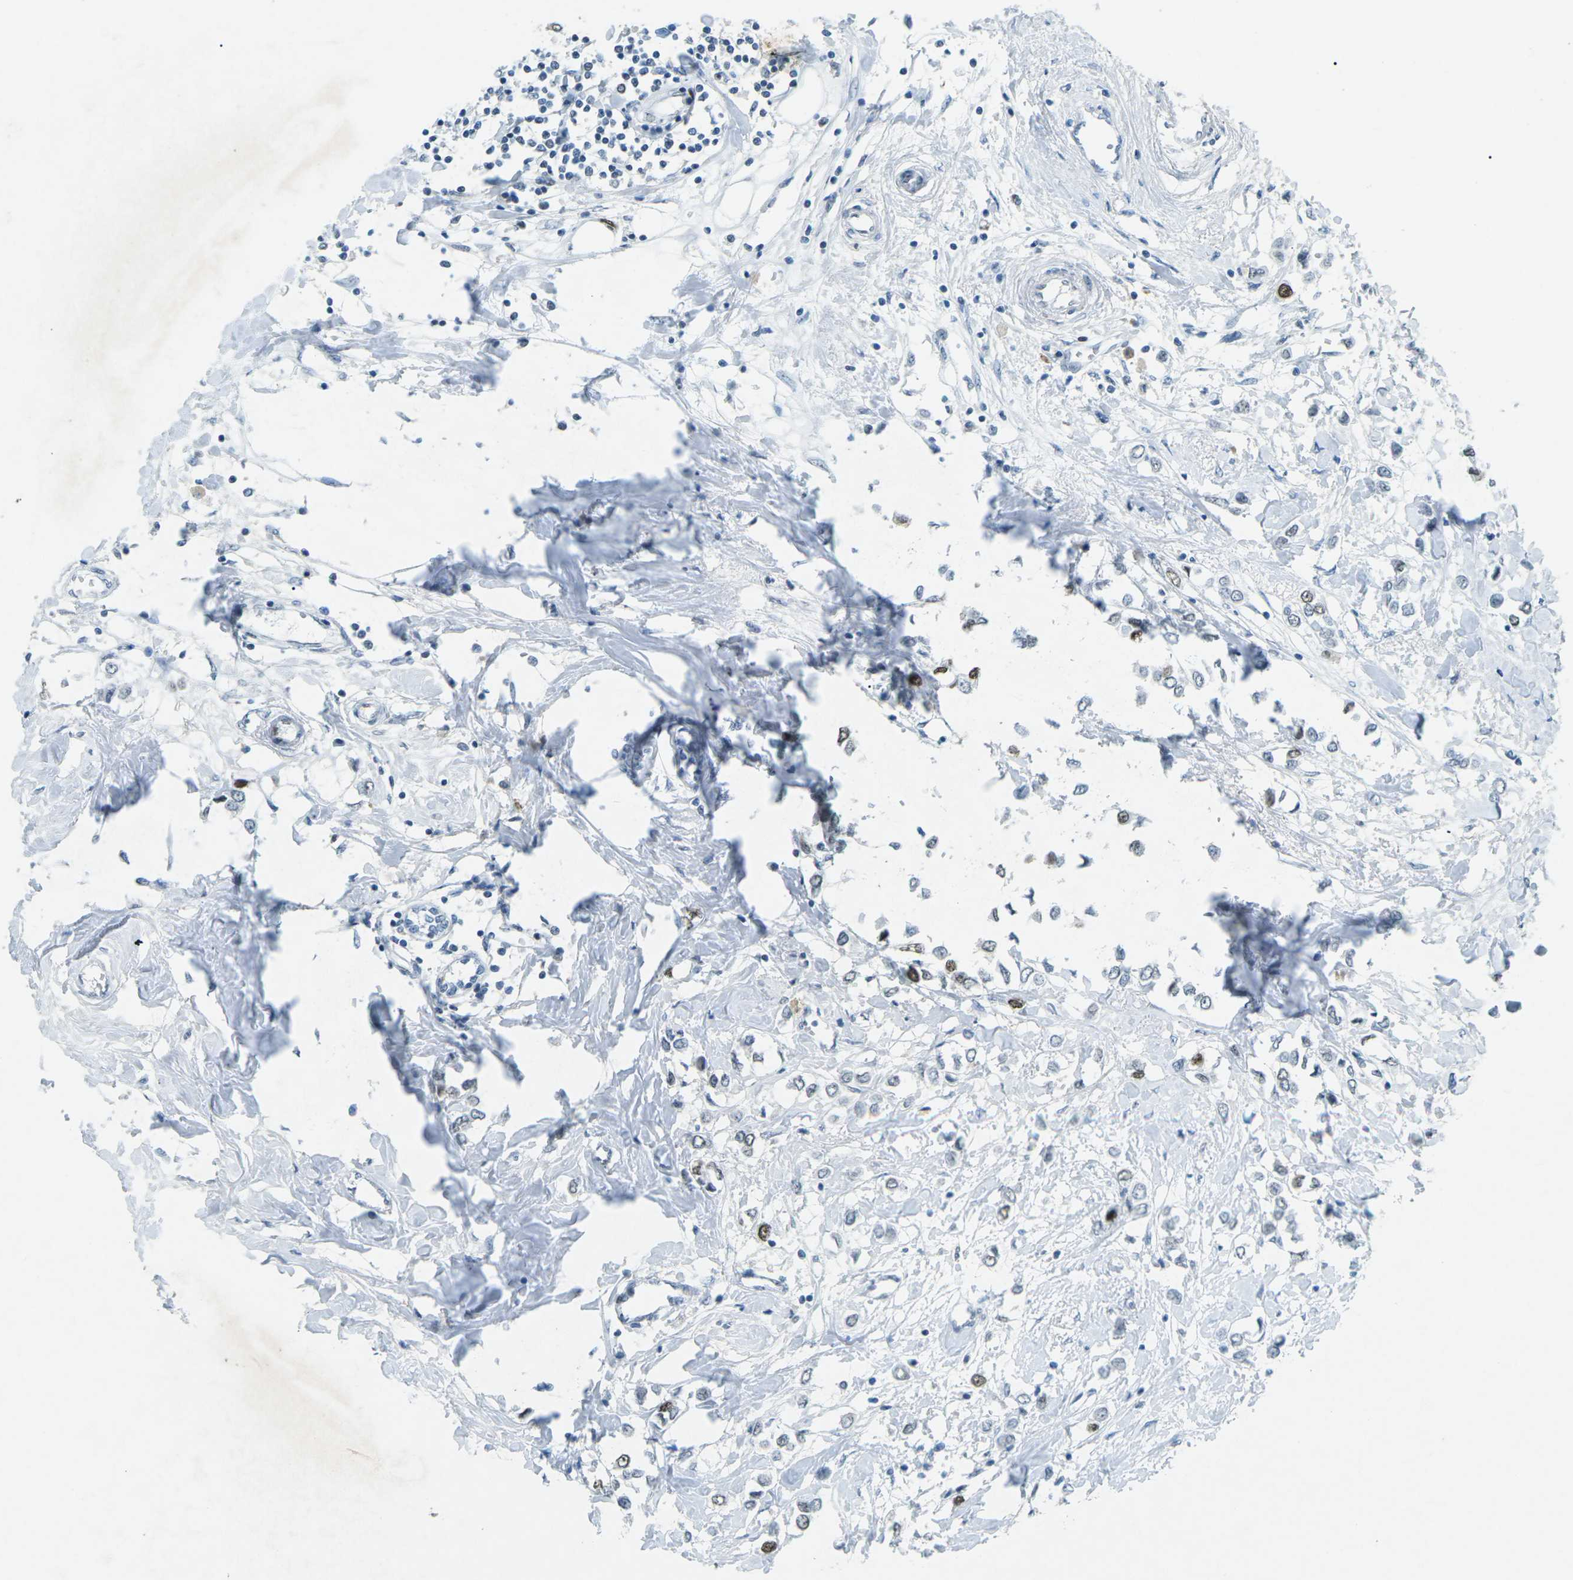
{"staining": {"intensity": "weak", "quantity": "25%-75%", "location": "nuclear"}, "tissue": "breast cancer", "cell_type": "Tumor cells", "image_type": "cancer", "snomed": [{"axis": "morphology", "description": "Lobular carcinoma"}, {"axis": "topography", "description": "Breast"}], "caption": "Human lobular carcinoma (breast) stained with a brown dye shows weak nuclear positive expression in about 25%-75% of tumor cells.", "gene": "RB1", "patient": {"sex": "female", "age": 51}}